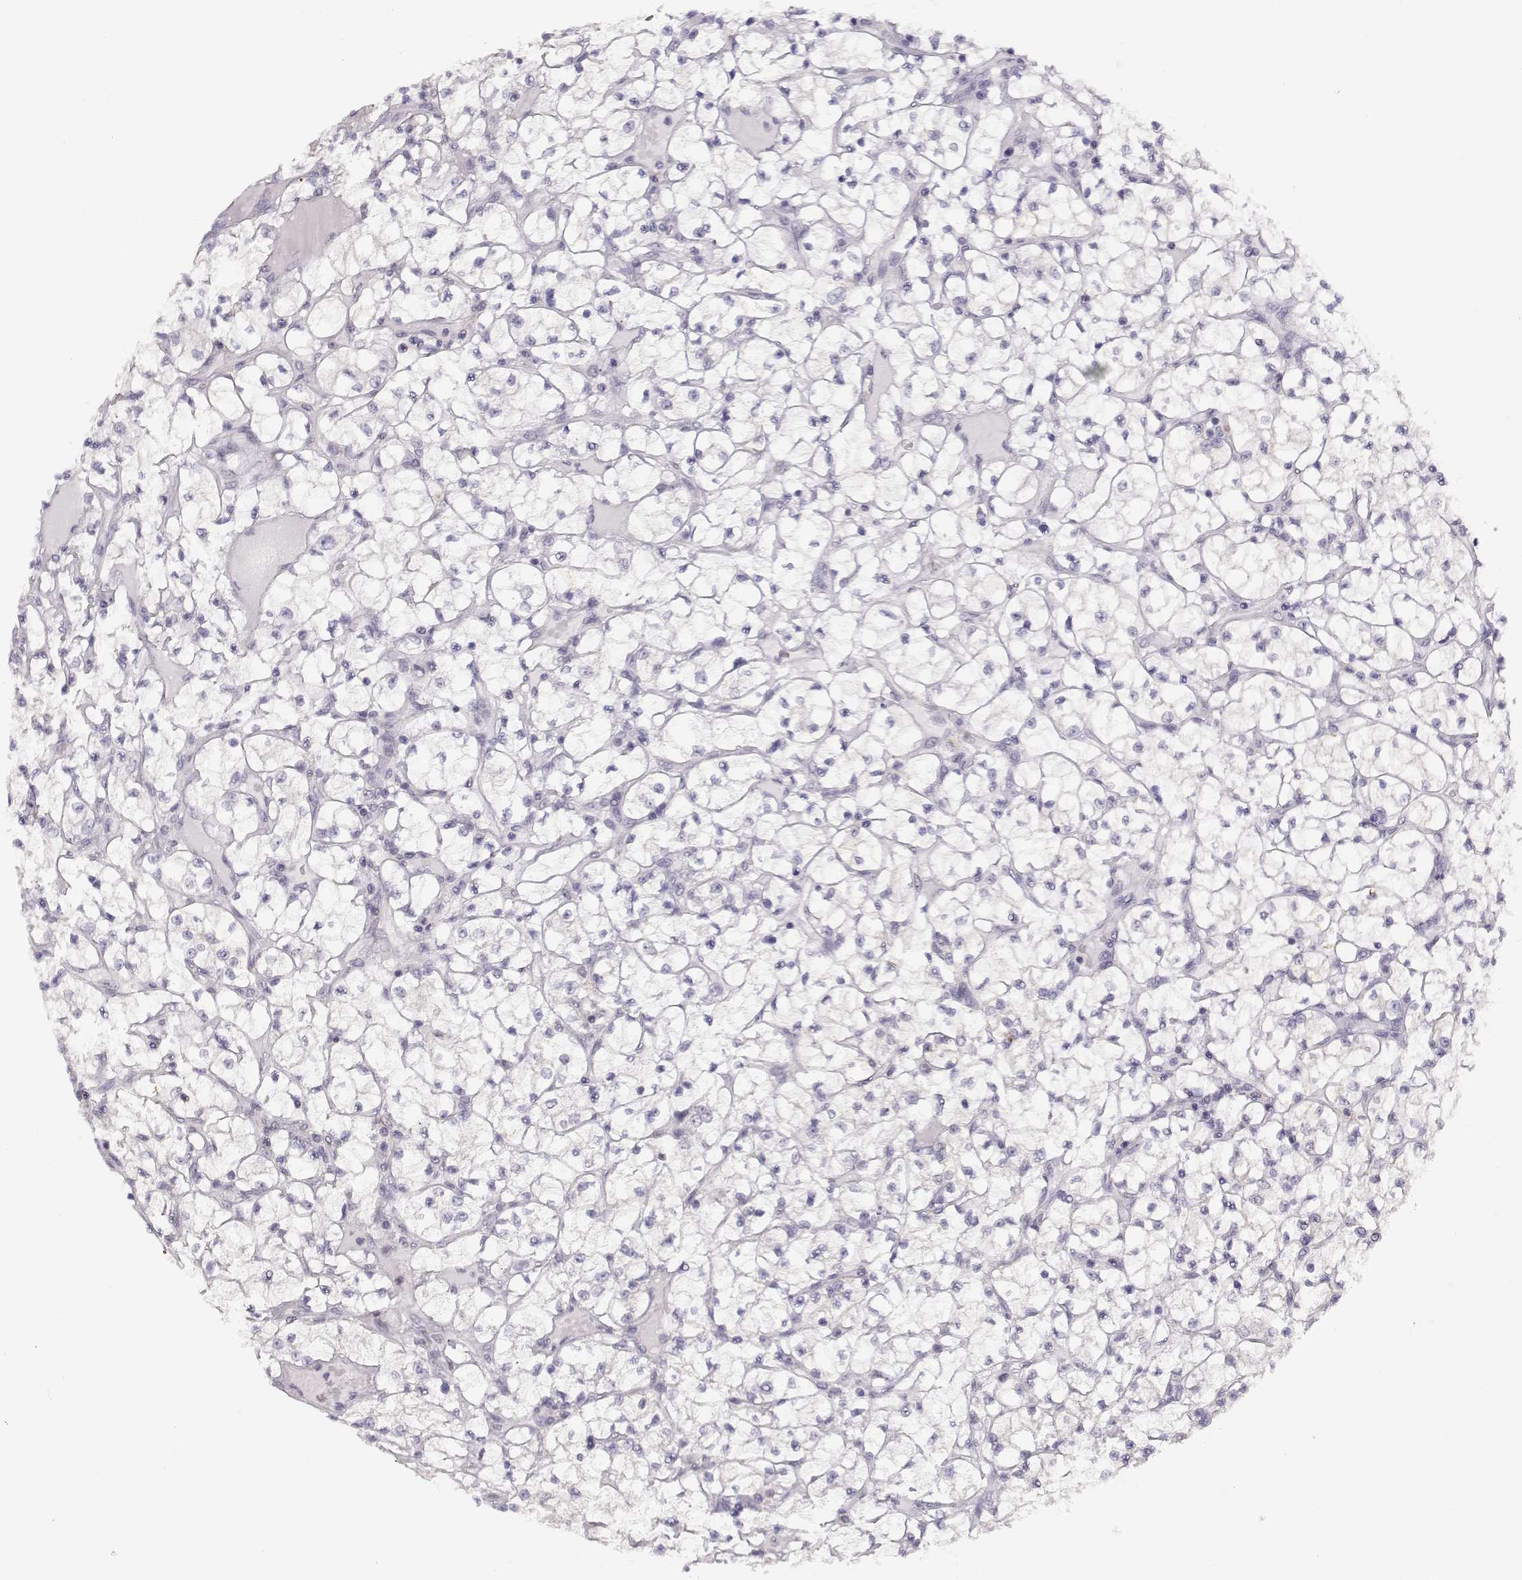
{"staining": {"intensity": "negative", "quantity": "none", "location": "none"}, "tissue": "renal cancer", "cell_type": "Tumor cells", "image_type": "cancer", "snomed": [{"axis": "morphology", "description": "Adenocarcinoma, NOS"}, {"axis": "topography", "description": "Kidney"}], "caption": "This is an immunohistochemistry (IHC) micrograph of renal cancer. There is no staining in tumor cells.", "gene": "TEPP", "patient": {"sex": "female", "age": 64}}